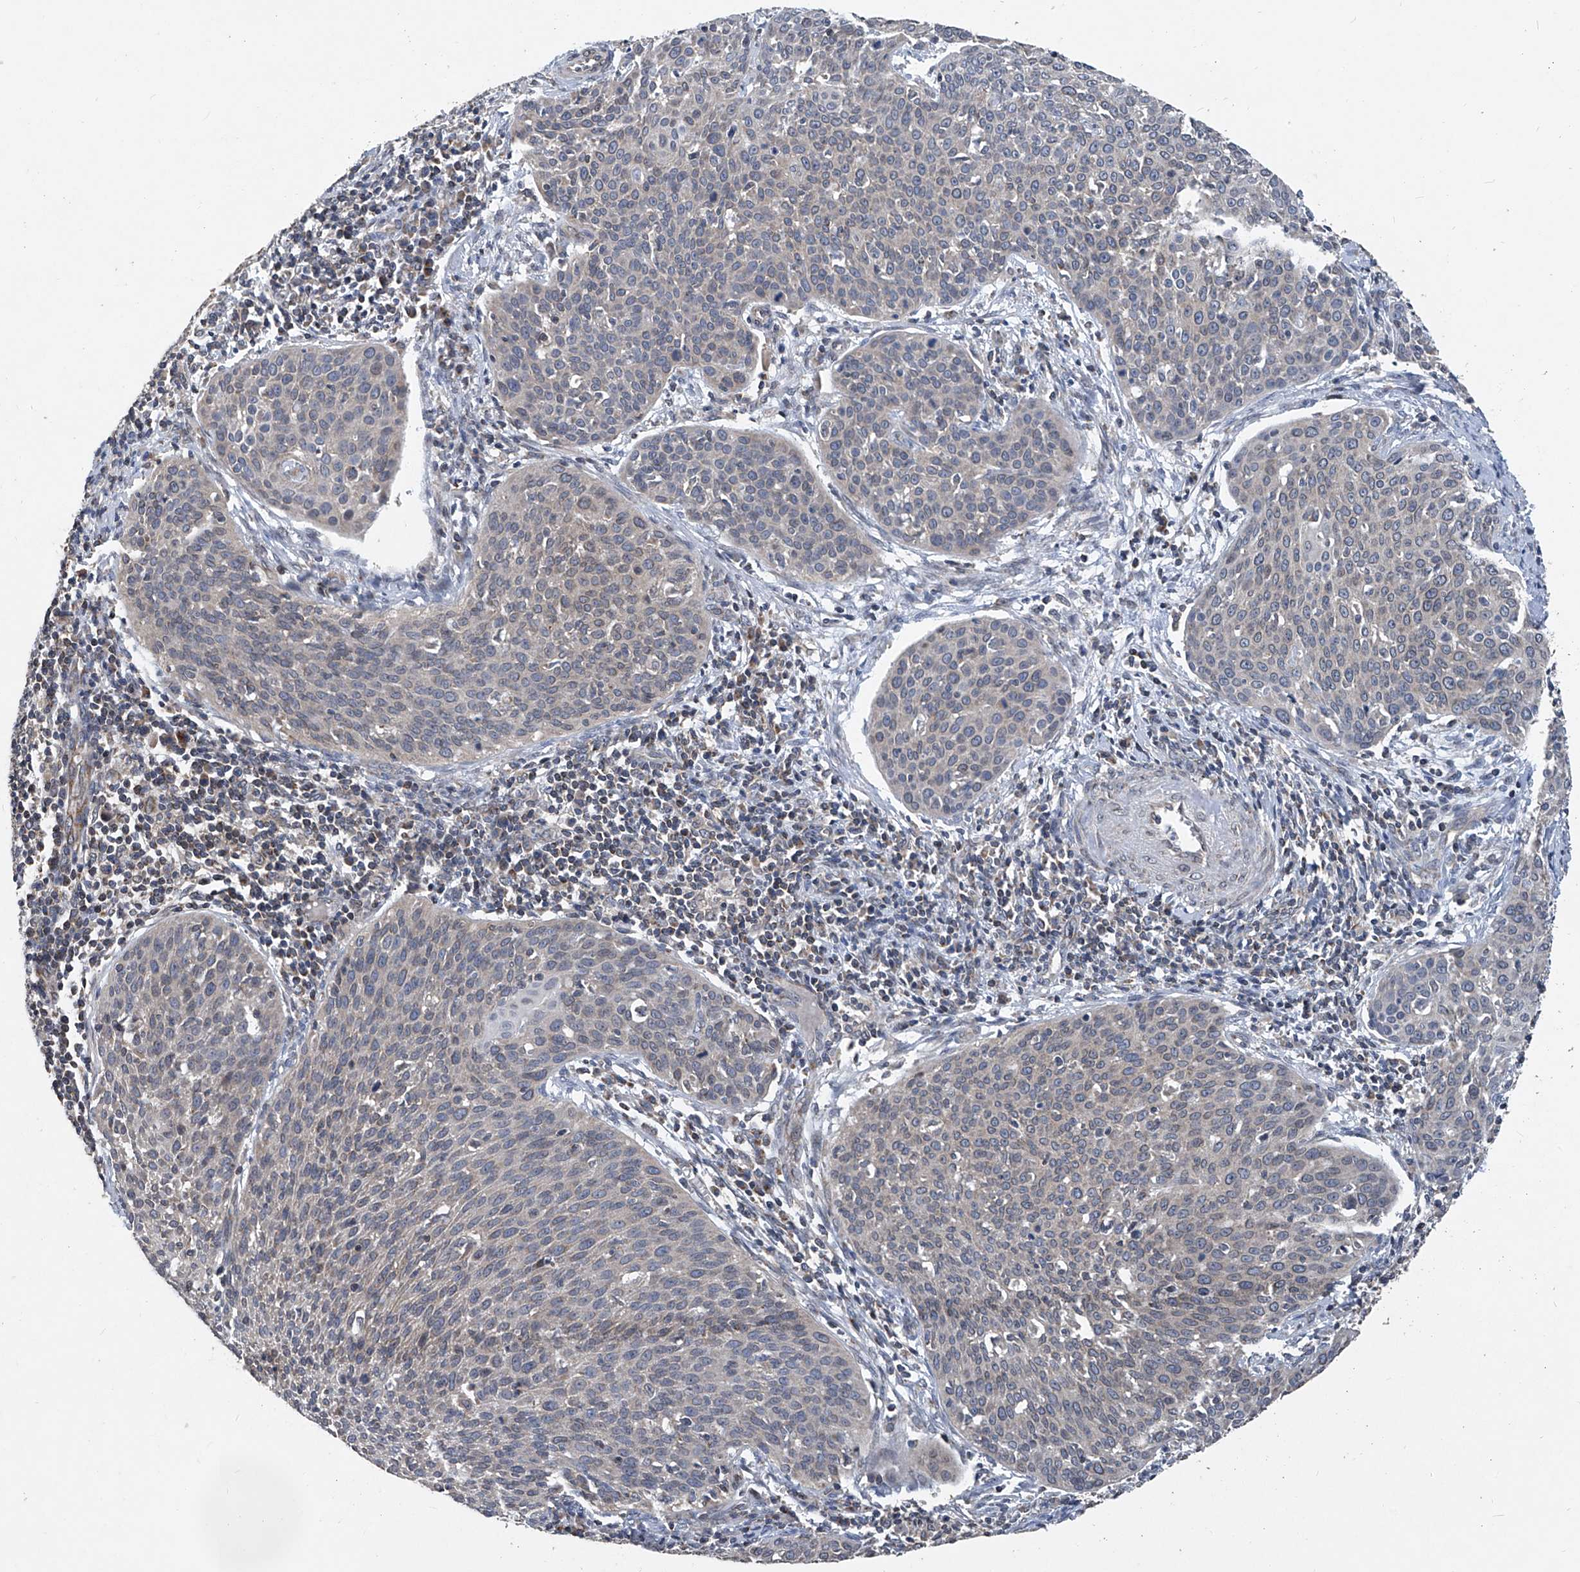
{"staining": {"intensity": "negative", "quantity": "none", "location": "none"}, "tissue": "cervical cancer", "cell_type": "Tumor cells", "image_type": "cancer", "snomed": [{"axis": "morphology", "description": "Squamous cell carcinoma, NOS"}, {"axis": "topography", "description": "Cervix"}], "caption": "Micrograph shows no protein staining in tumor cells of squamous cell carcinoma (cervical) tissue. The staining was performed using DAB (3,3'-diaminobenzidine) to visualize the protein expression in brown, while the nuclei were stained in blue with hematoxylin (Magnification: 20x).", "gene": "BCKDHB", "patient": {"sex": "female", "age": 38}}